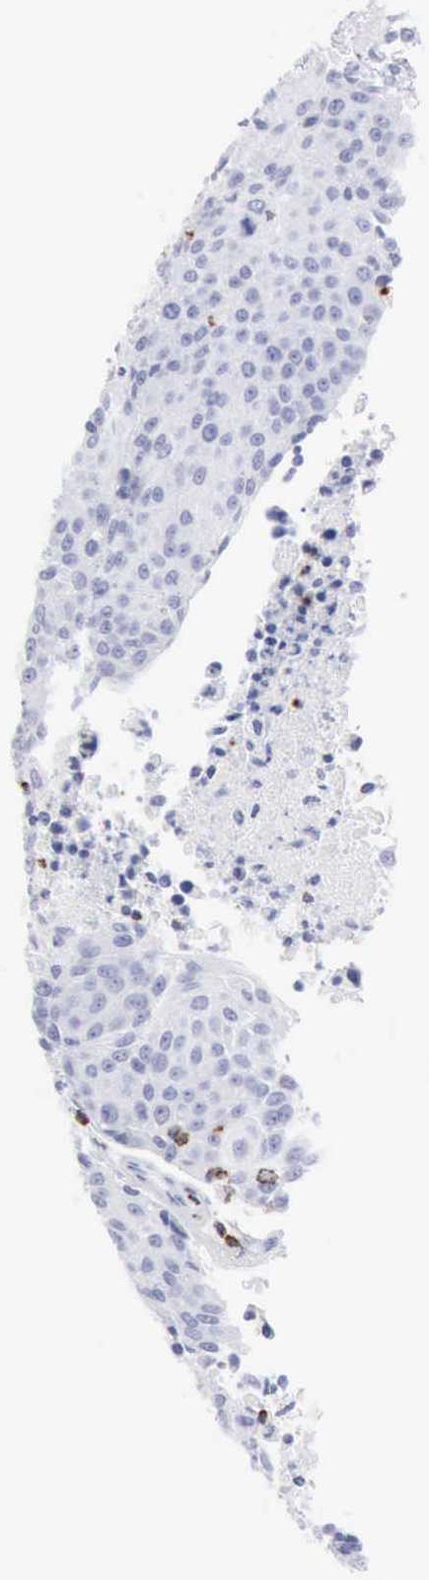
{"staining": {"intensity": "negative", "quantity": "none", "location": "none"}, "tissue": "urothelial cancer", "cell_type": "Tumor cells", "image_type": "cancer", "snomed": [{"axis": "morphology", "description": "Urothelial carcinoma, High grade"}, {"axis": "topography", "description": "Urinary bladder"}], "caption": "This histopathology image is of urothelial cancer stained with immunohistochemistry (IHC) to label a protein in brown with the nuclei are counter-stained blue. There is no expression in tumor cells.", "gene": "GZMB", "patient": {"sex": "female", "age": 85}}